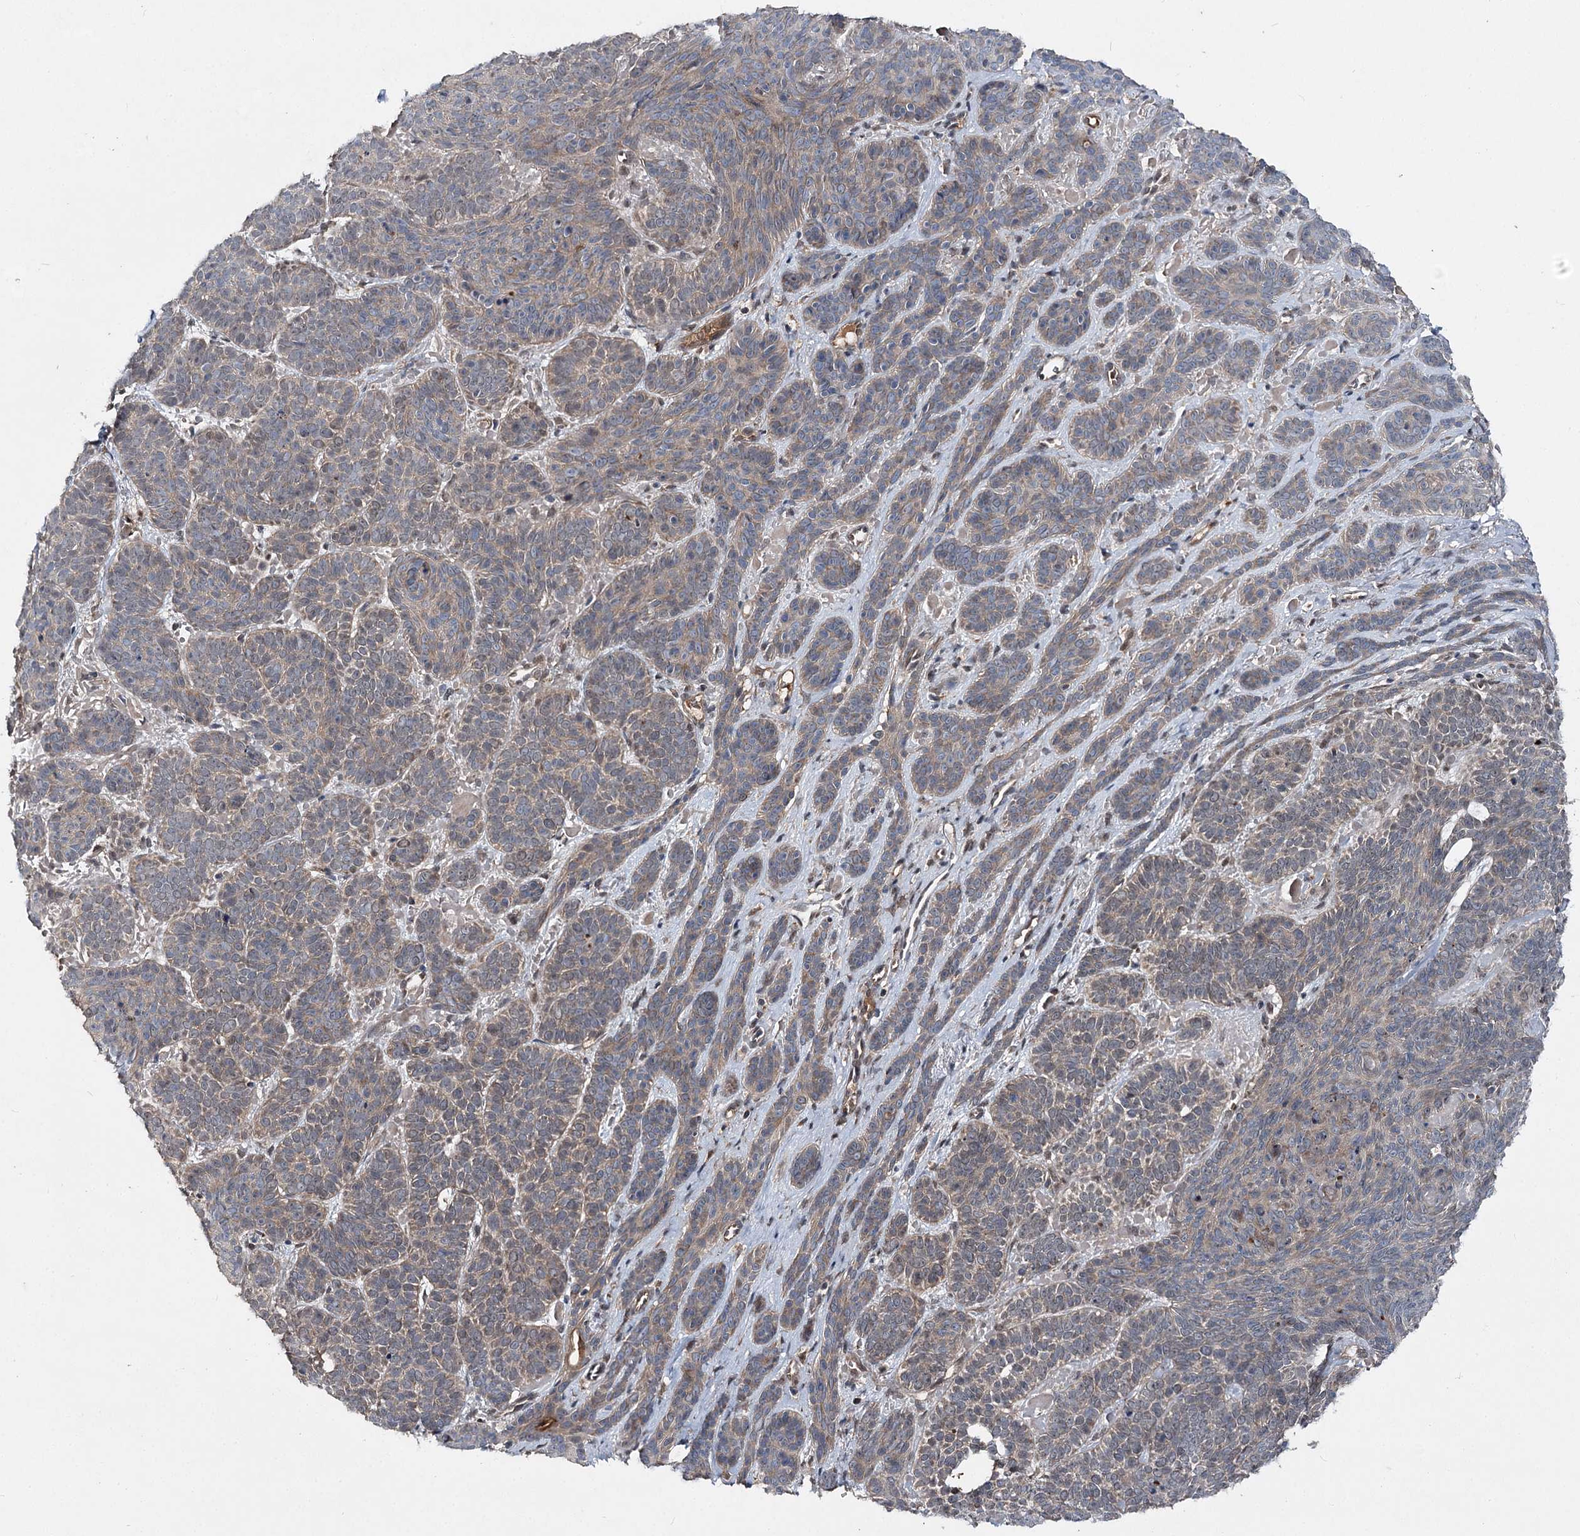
{"staining": {"intensity": "weak", "quantity": ">75%", "location": "cytoplasmic/membranous"}, "tissue": "skin cancer", "cell_type": "Tumor cells", "image_type": "cancer", "snomed": [{"axis": "morphology", "description": "Basal cell carcinoma"}, {"axis": "topography", "description": "Skin"}], "caption": "Protein staining shows weak cytoplasmic/membranous expression in about >75% of tumor cells in skin basal cell carcinoma.", "gene": "MSANTD2", "patient": {"sex": "male", "age": 85}}